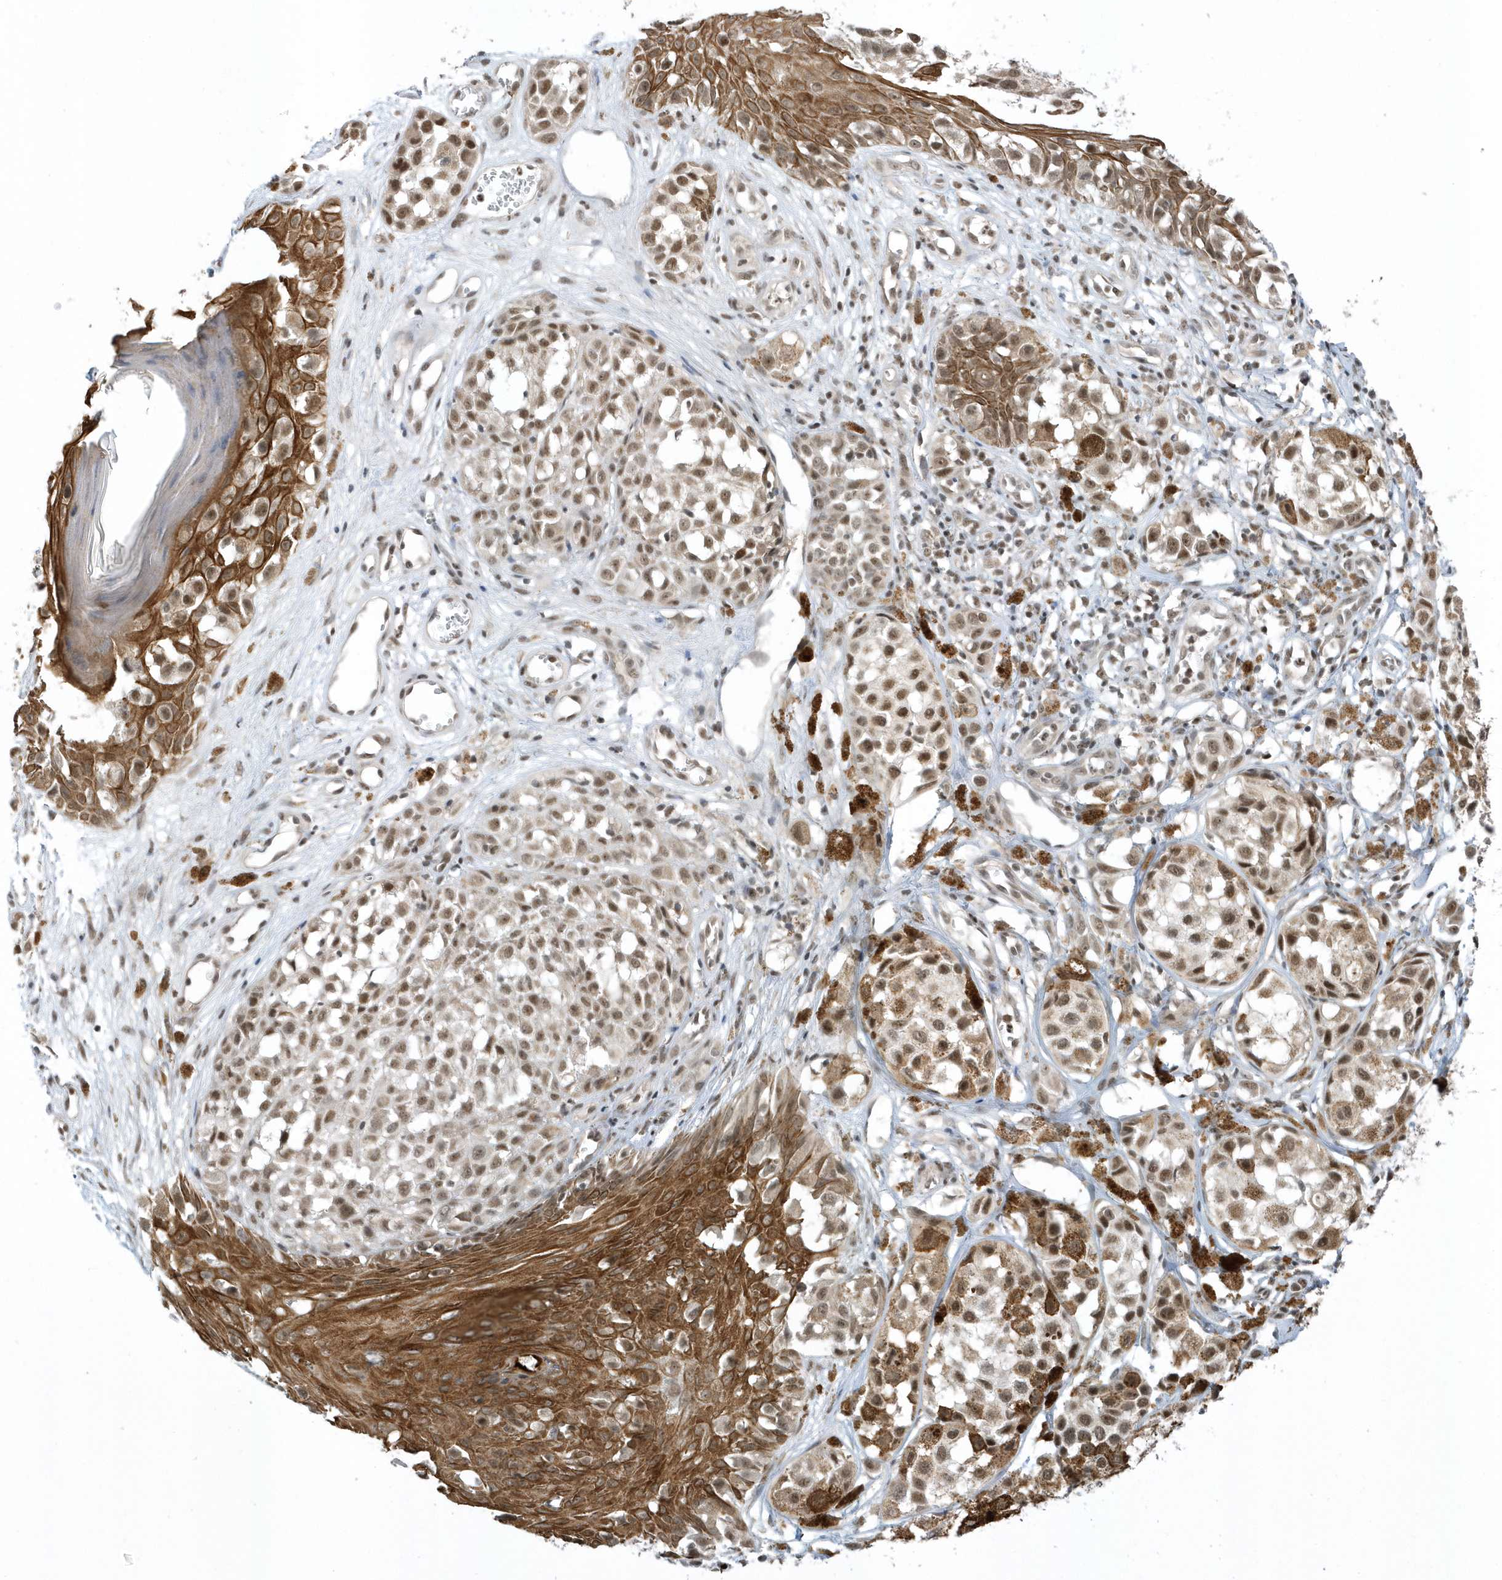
{"staining": {"intensity": "moderate", "quantity": ">75%", "location": "nuclear"}, "tissue": "melanoma", "cell_type": "Tumor cells", "image_type": "cancer", "snomed": [{"axis": "morphology", "description": "Malignant melanoma, NOS"}, {"axis": "topography", "description": "Skin of leg"}], "caption": "The photomicrograph demonstrates immunohistochemical staining of malignant melanoma. There is moderate nuclear staining is seen in approximately >75% of tumor cells. (Stains: DAB (3,3'-diaminobenzidine) in brown, nuclei in blue, Microscopy: brightfield microscopy at high magnification).", "gene": "ZNF740", "patient": {"sex": "female", "age": 72}}